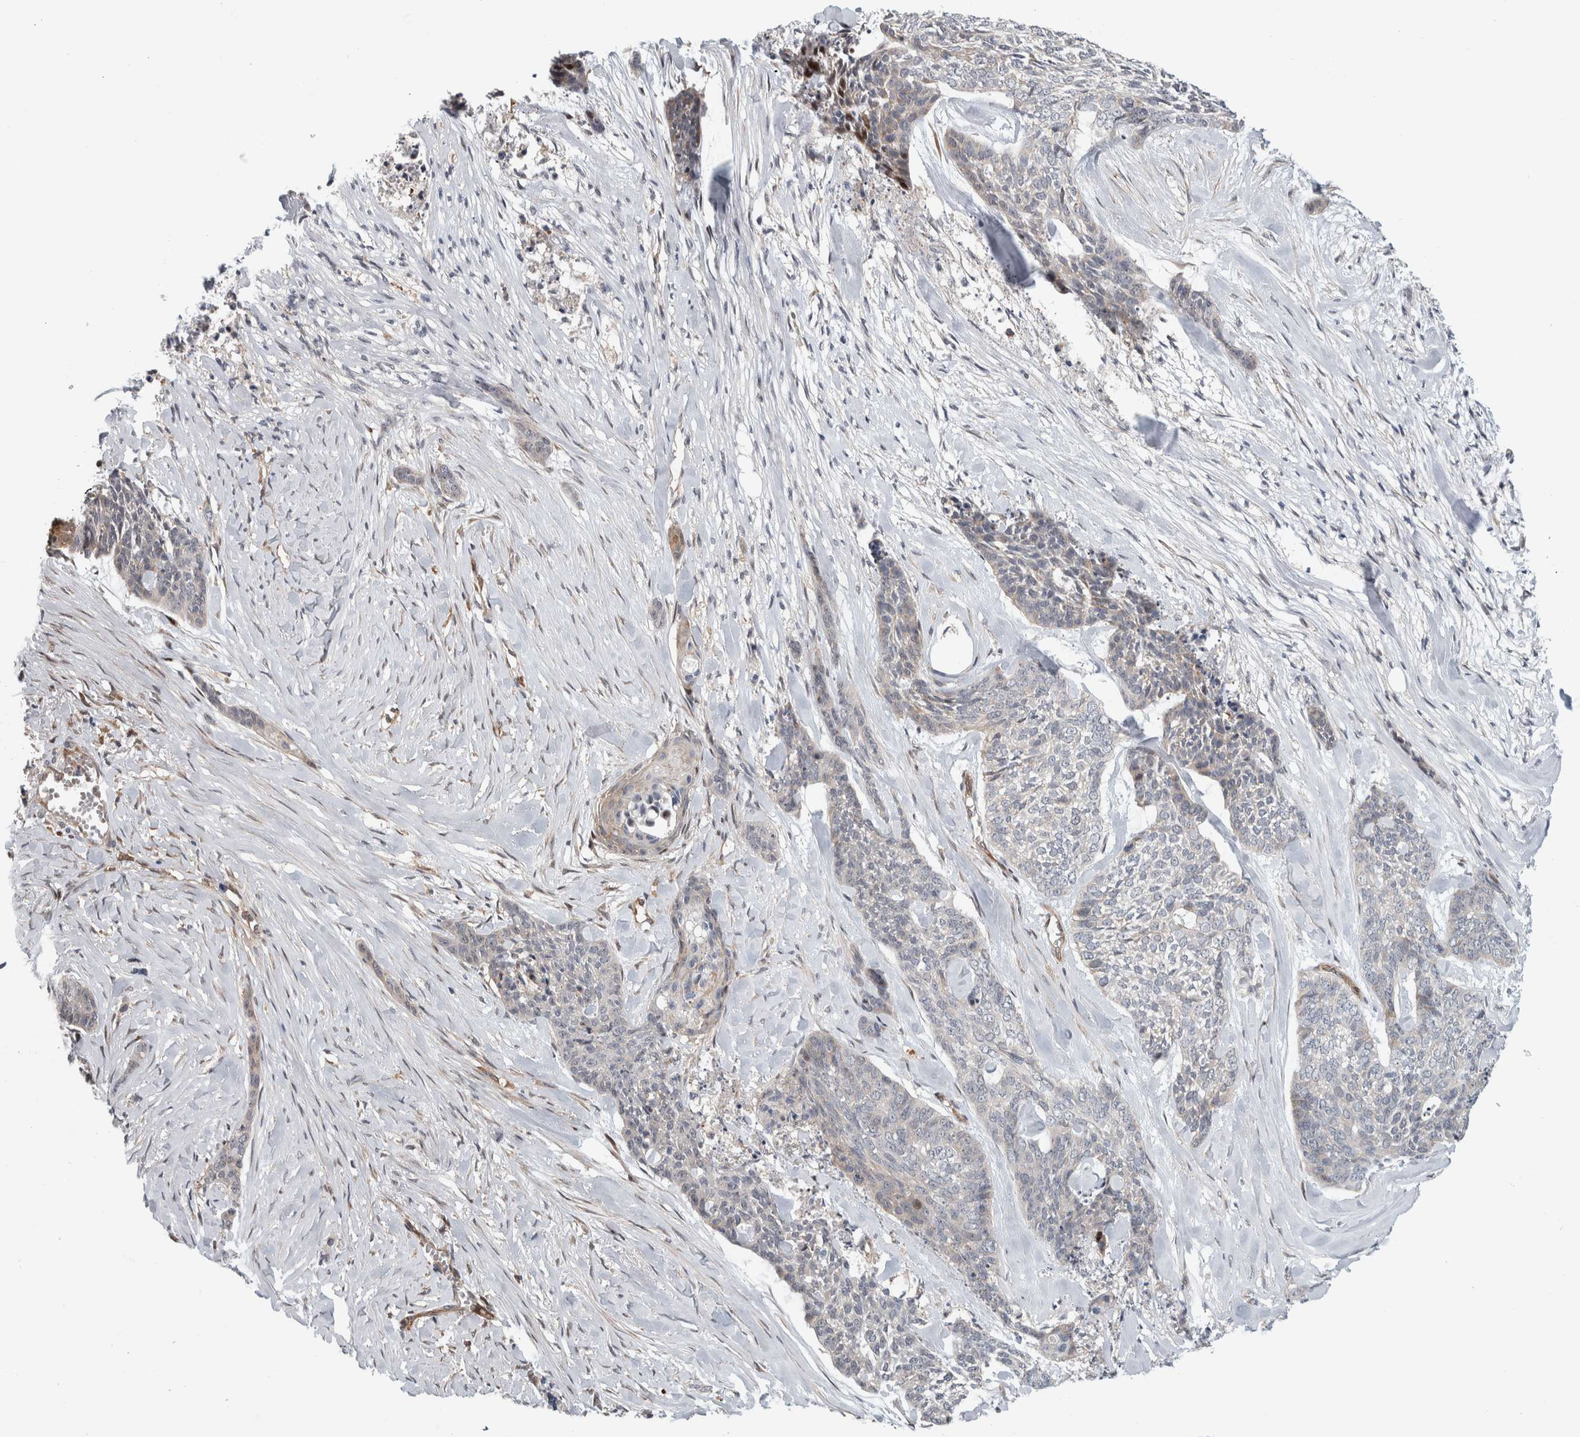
{"staining": {"intensity": "negative", "quantity": "none", "location": "none"}, "tissue": "skin cancer", "cell_type": "Tumor cells", "image_type": "cancer", "snomed": [{"axis": "morphology", "description": "Basal cell carcinoma"}, {"axis": "topography", "description": "Skin"}], "caption": "The immunohistochemistry photomicrograph has no significant expression in tumor cells of skin cancer (basal cell carcinoma) tissue. The staining was performed using DAB (3,3'-diaminobenzidine) to visualize the protein expression in brown, while the nuclei were stained in blue with hematoxylin (Magnification: 20x).", "gene": "MSL1", "patient": {"sex": "female", "age": 64}}